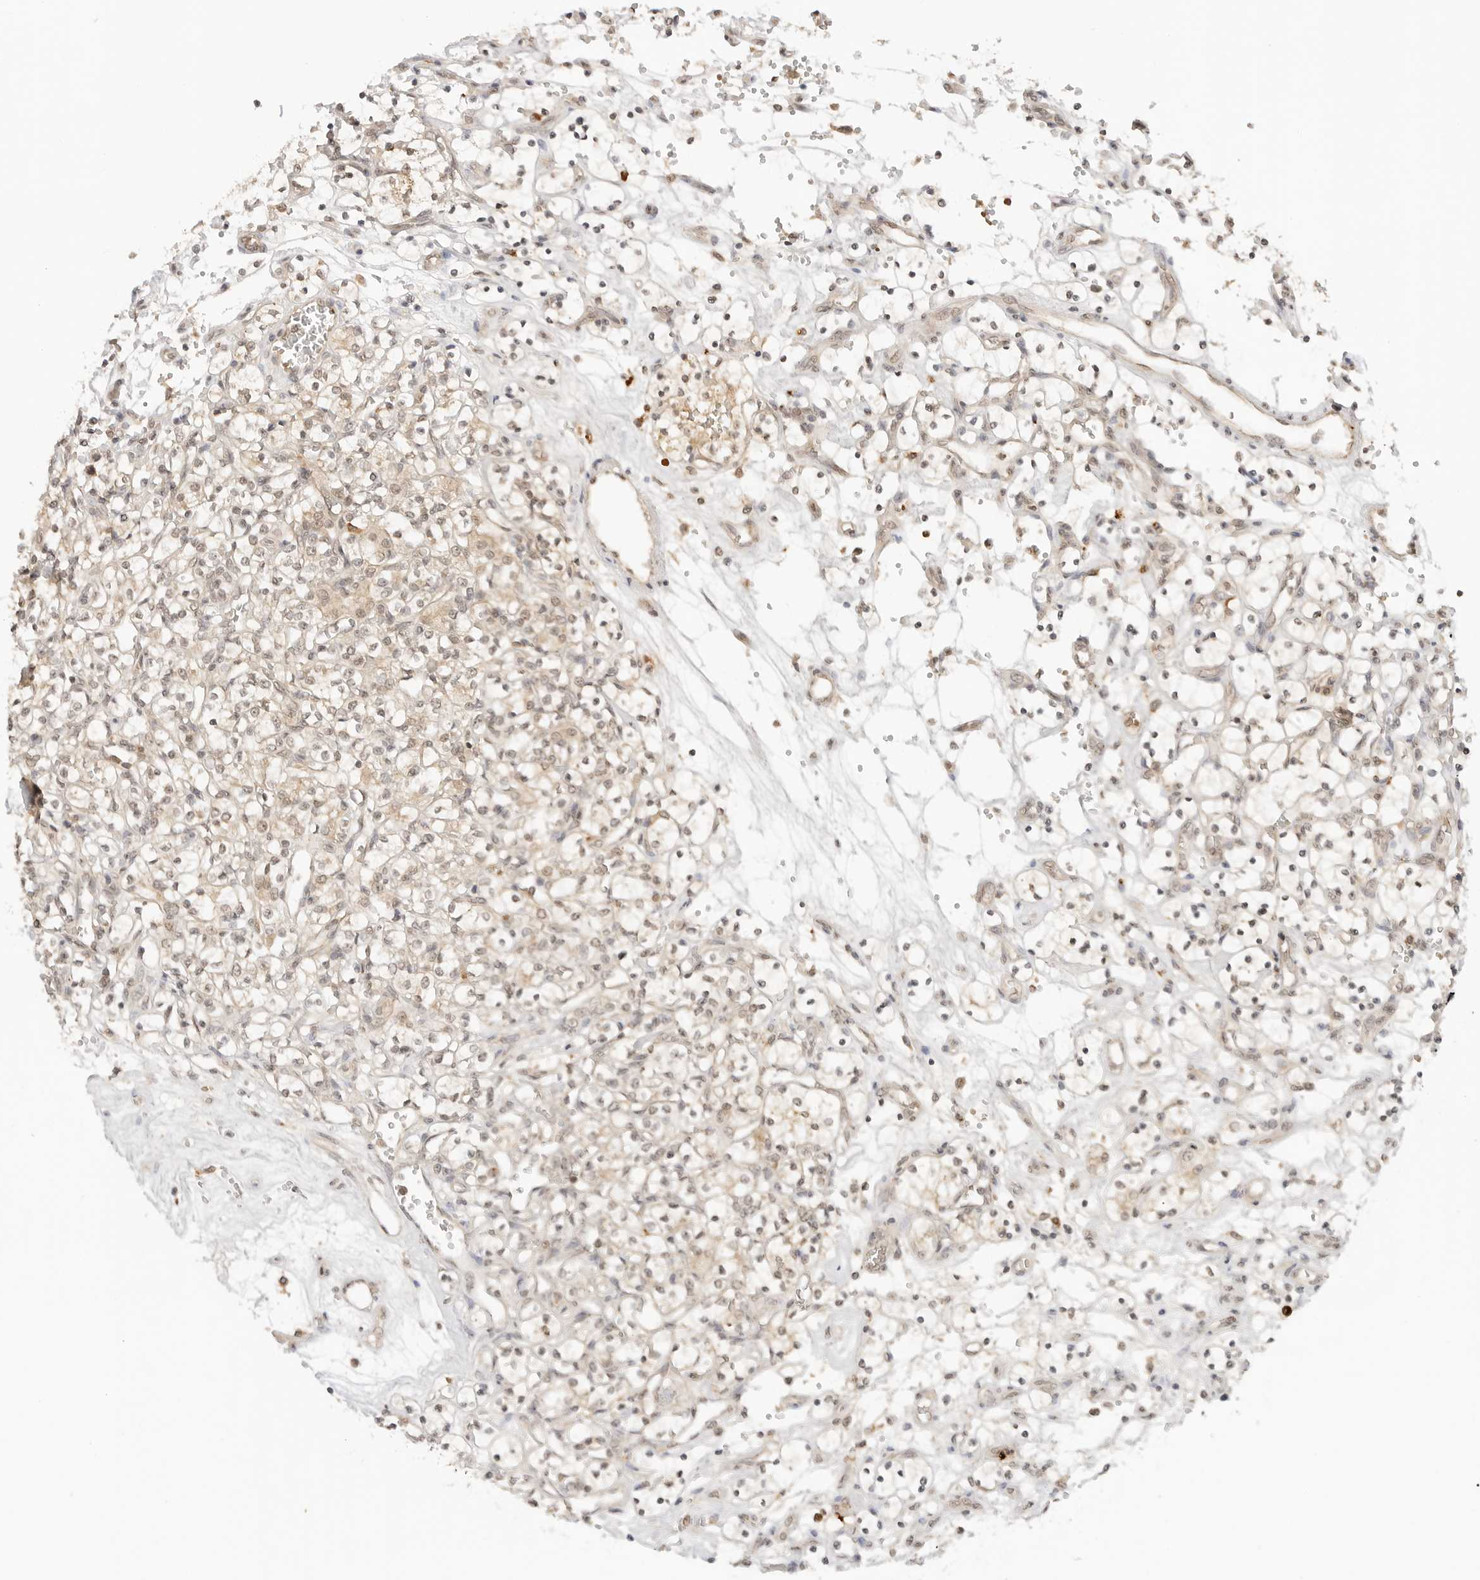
{"staining": {"intensity": "weak", "quantity": ">75%", "location": "cytoplasmic/membranous,nuclear"}, "tissue": "renal cancer", "cell_type": "Tumor cells", "image_type": "cancer", "snomed": [{"axis": "morphology", "description": "Adenocarcinoma, NOS"}, {"axis": "topography", "description": "Kidney"}], "caption": "Immunohistochemical staining of adenocarcinoma (renal) displays low levels of weak cytoplasmic/membranous and nuclear expression in approximately >75% of tumor cells. (DAB (3,3'-diaminobenzidine) IHC, brown staining for protein, blue staining for nuclei).", "gene": "GPR34", "patient": {"sex": "female", "age": 69}}